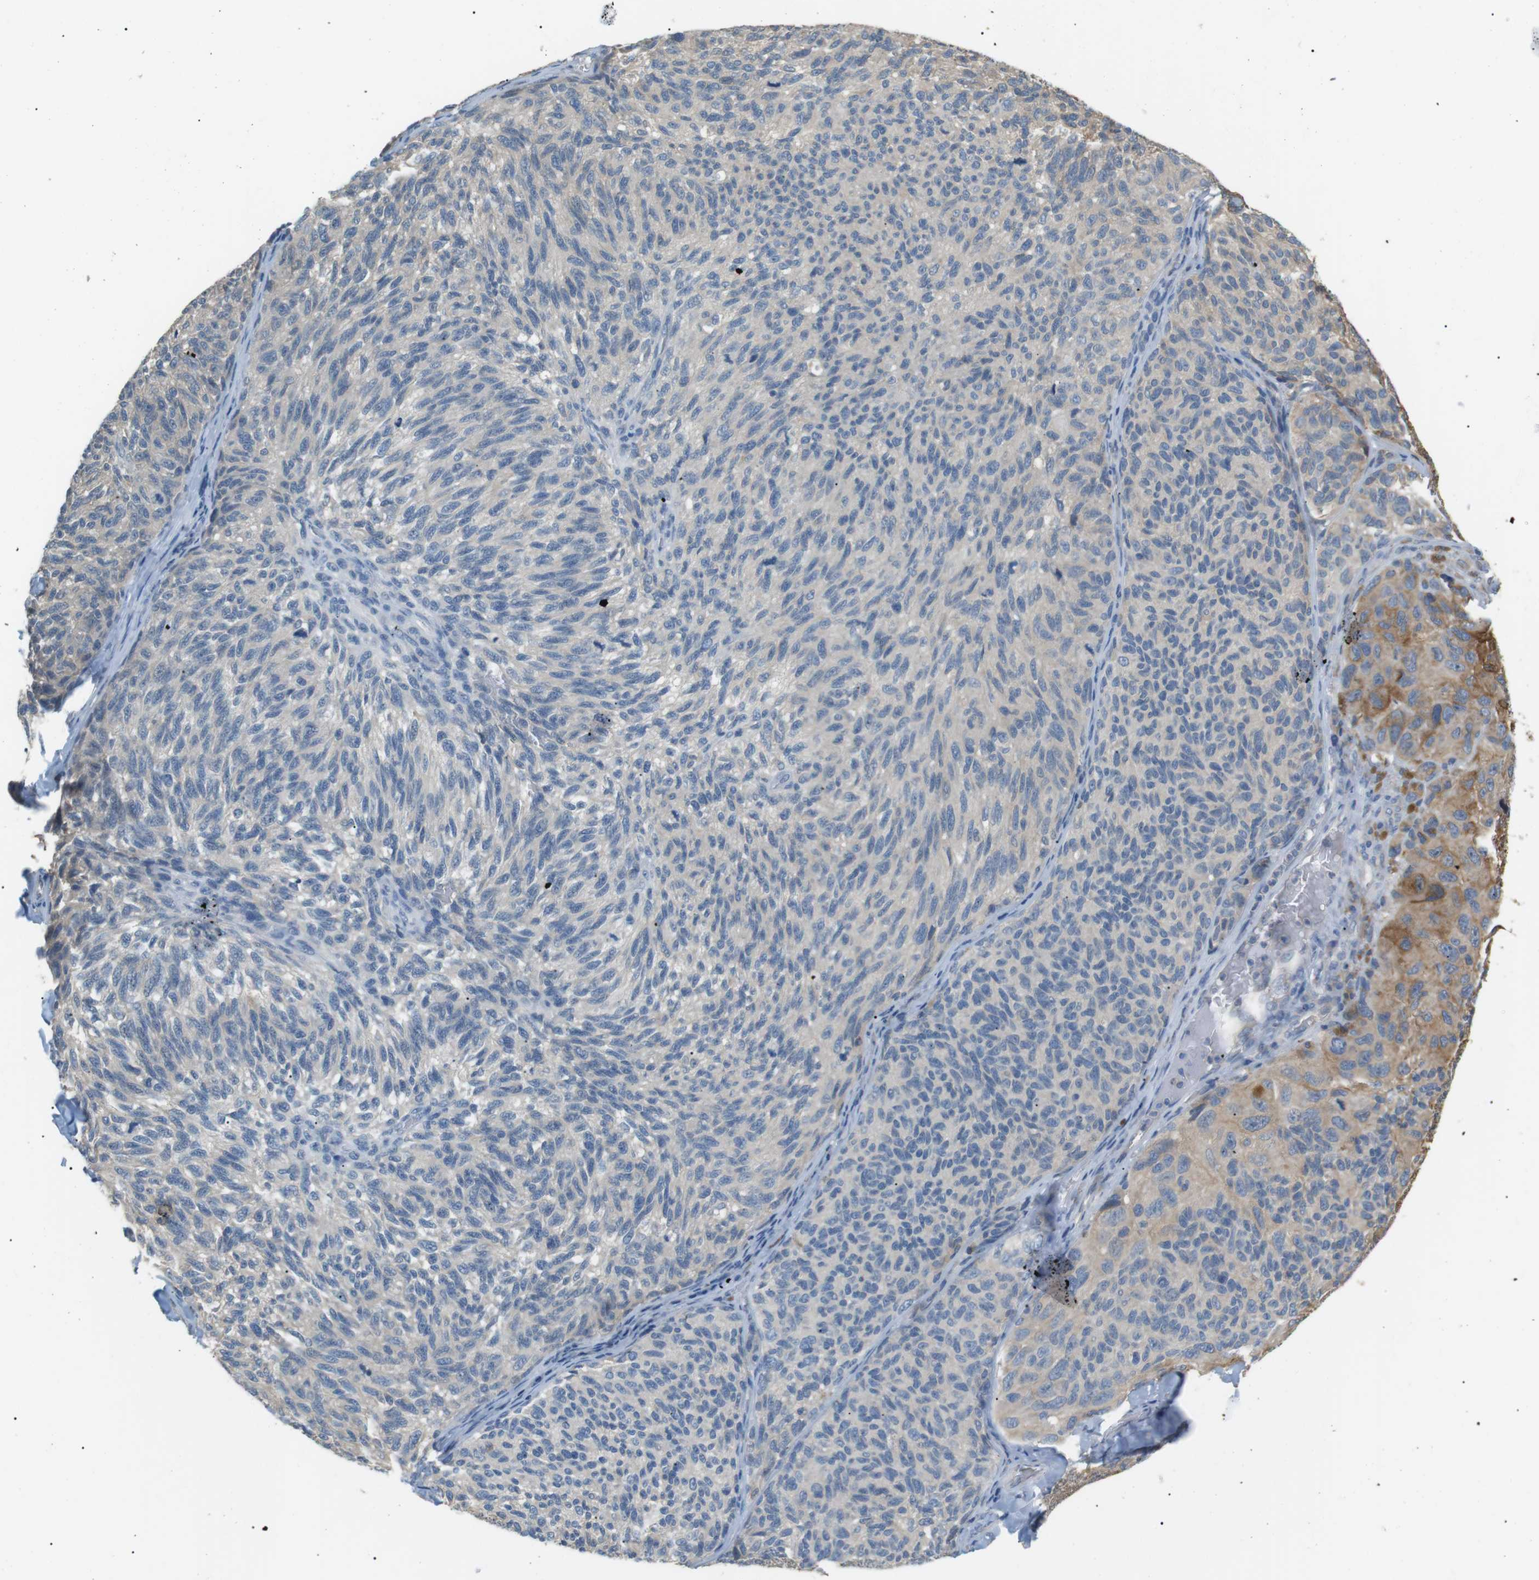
{"staining": {"intensity": "moderate", "quantity": "<25%", "location": "cytoplasmic/membranous"}, "tissue": "melanoma", "cell_type": "Tumor cells", "image_type": "cancer", "snomed": [{"axis": "morphology", "description": "Malignant melanoma, NOS"}, {"axis": "topography", "description": "Skin"}], "caption": "IHC histopathology image of neoplastic tissue: melanoma stained using immunohistochemistry shows low levels of moderate protein expression localized specifically in the cytoplasmic/membranous of tumor cells, appearing as a cytoplasmic/membranous brown color.", "gene": "CDH26", "patient": {"sex": "female", "age": 73}}